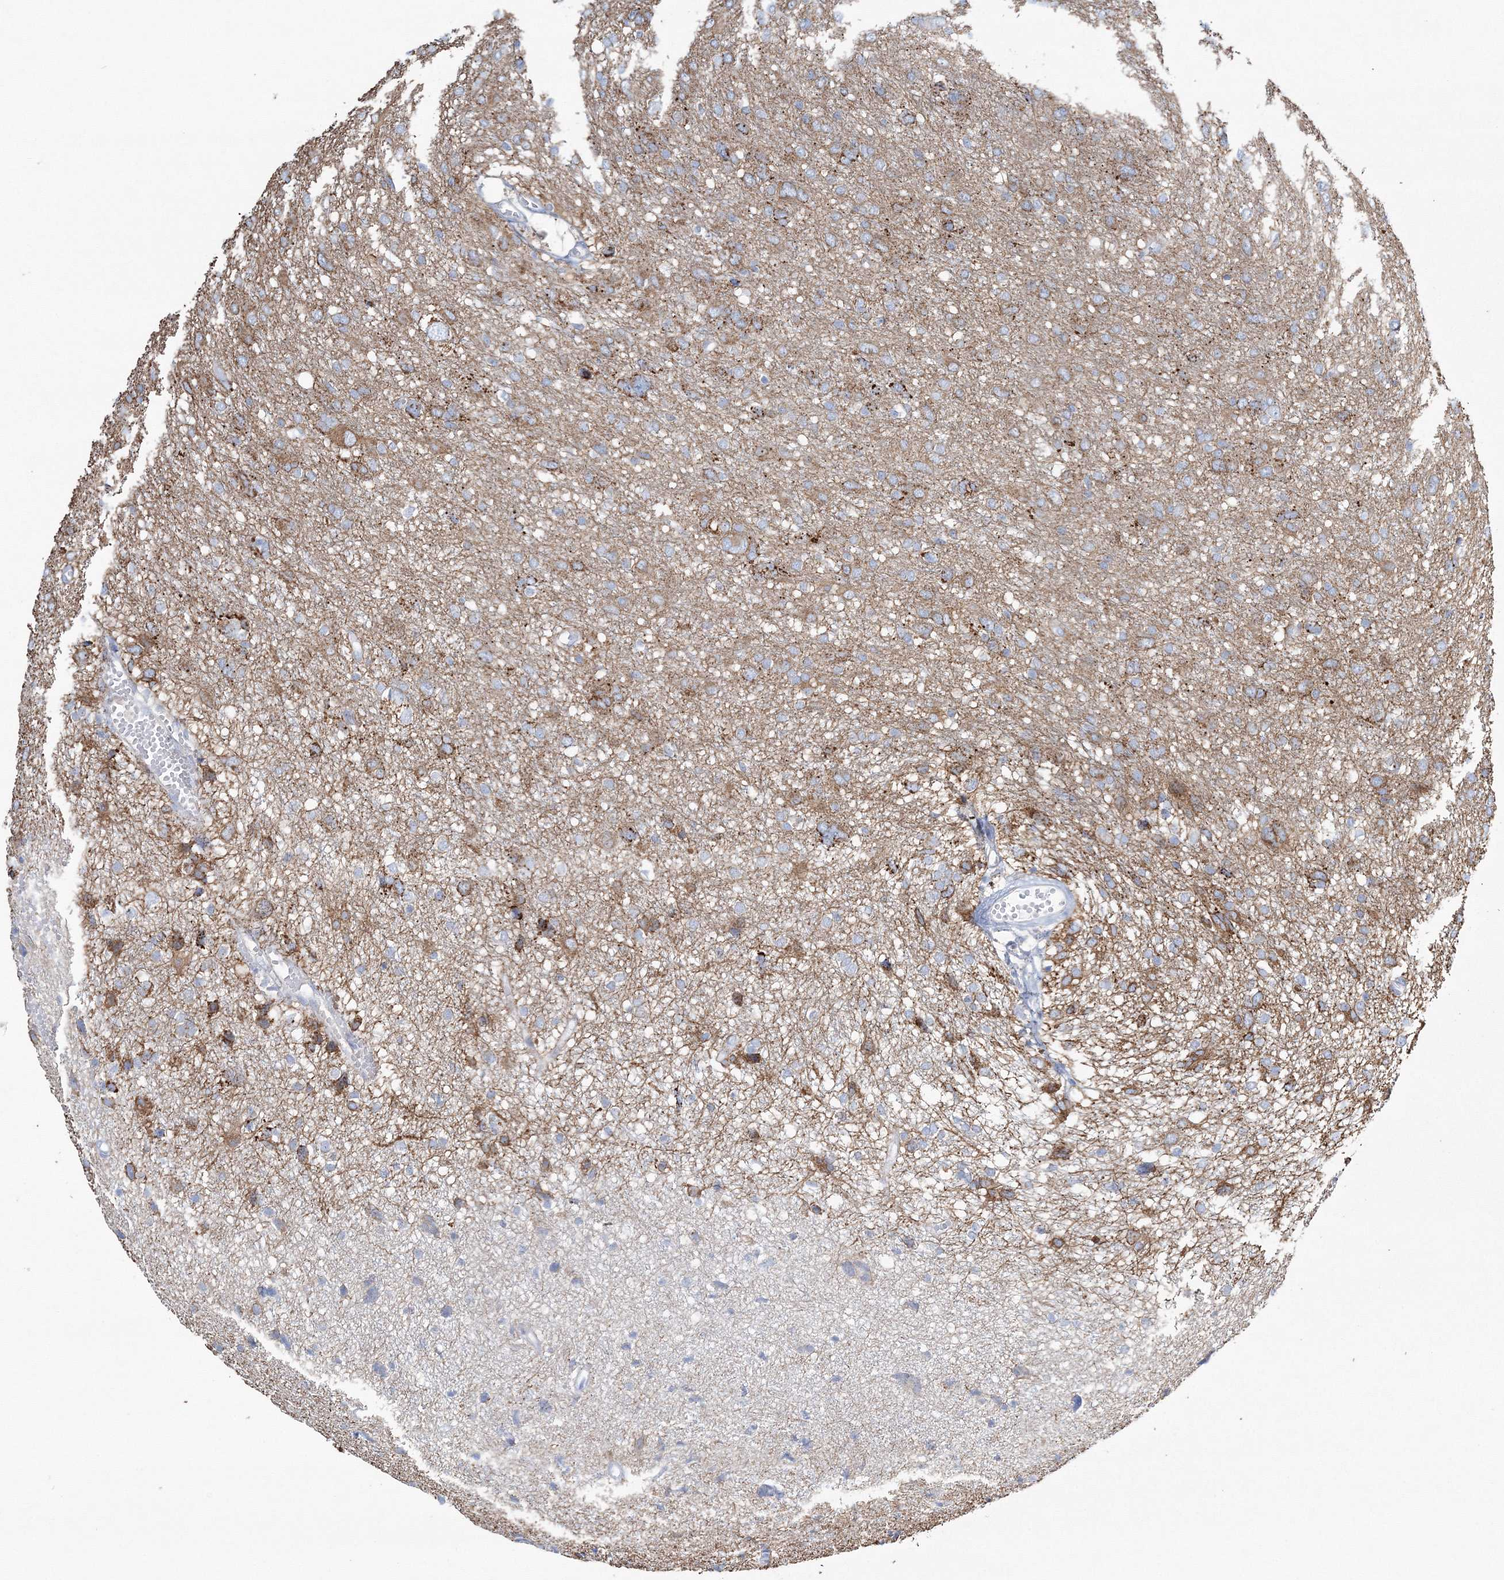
{"staining": {"intensity": "weak", "quantity": ">75%", "location": "cytoplasmic/membranous"}, "tissue": "glioma", "cell_type": "Tumor cells", "image_type": "cancer", "snomed": [{"axis": "morphology", "description": "Glioma, malignant, High grade"}, {"axis": "topography", "description": "Brain"}], "caption": "This micrograph exhibits high-grade glioma (malignant) stained with immunohistochemistry to label a protein in brown. The cytoplasmic/membranous of tumor cells show weak positivity for the protein. Nuclei are counter-stained blue.", "gene": "HIBCH", "patient": {"sex": "female", "age": 59}}